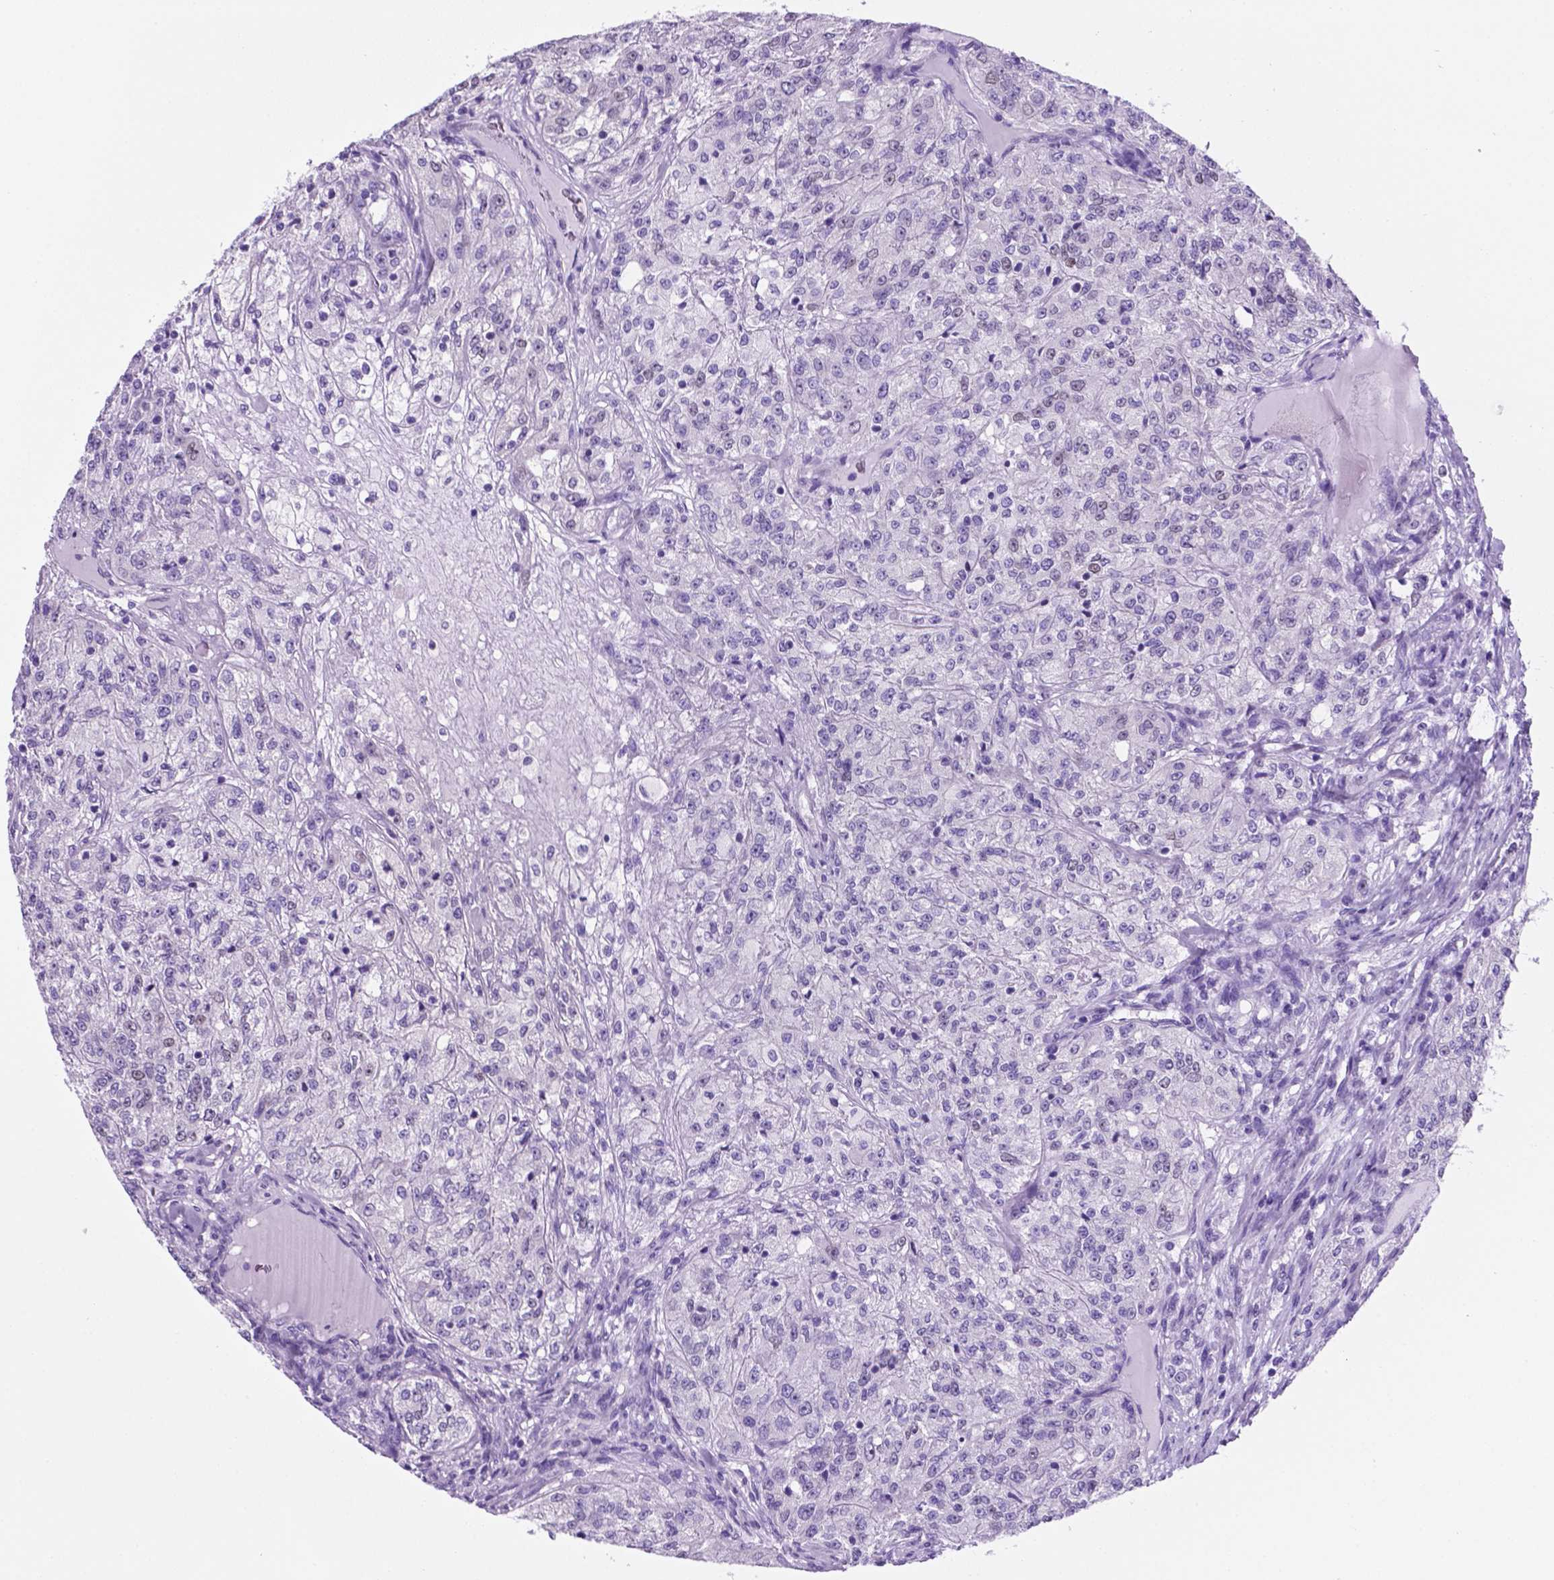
{"staining": {"intensity": "negative", "quantity": "none", "location": "none"}, "tissue": "renal cancer", "cell_type": "Tumor cells", "image_type": "cancer", "snomed": [{"axis": "morphology", "description": "Adenocarcinoma, NOS"}, {"axis": "topography", "description": "Kidney"}], "caption": "The image demonstrates no staining of tumor cells in renal cancer (adenocarcinoma).", "gene": "TMEM210", "patient": {"sex": "female", "age": 63}}